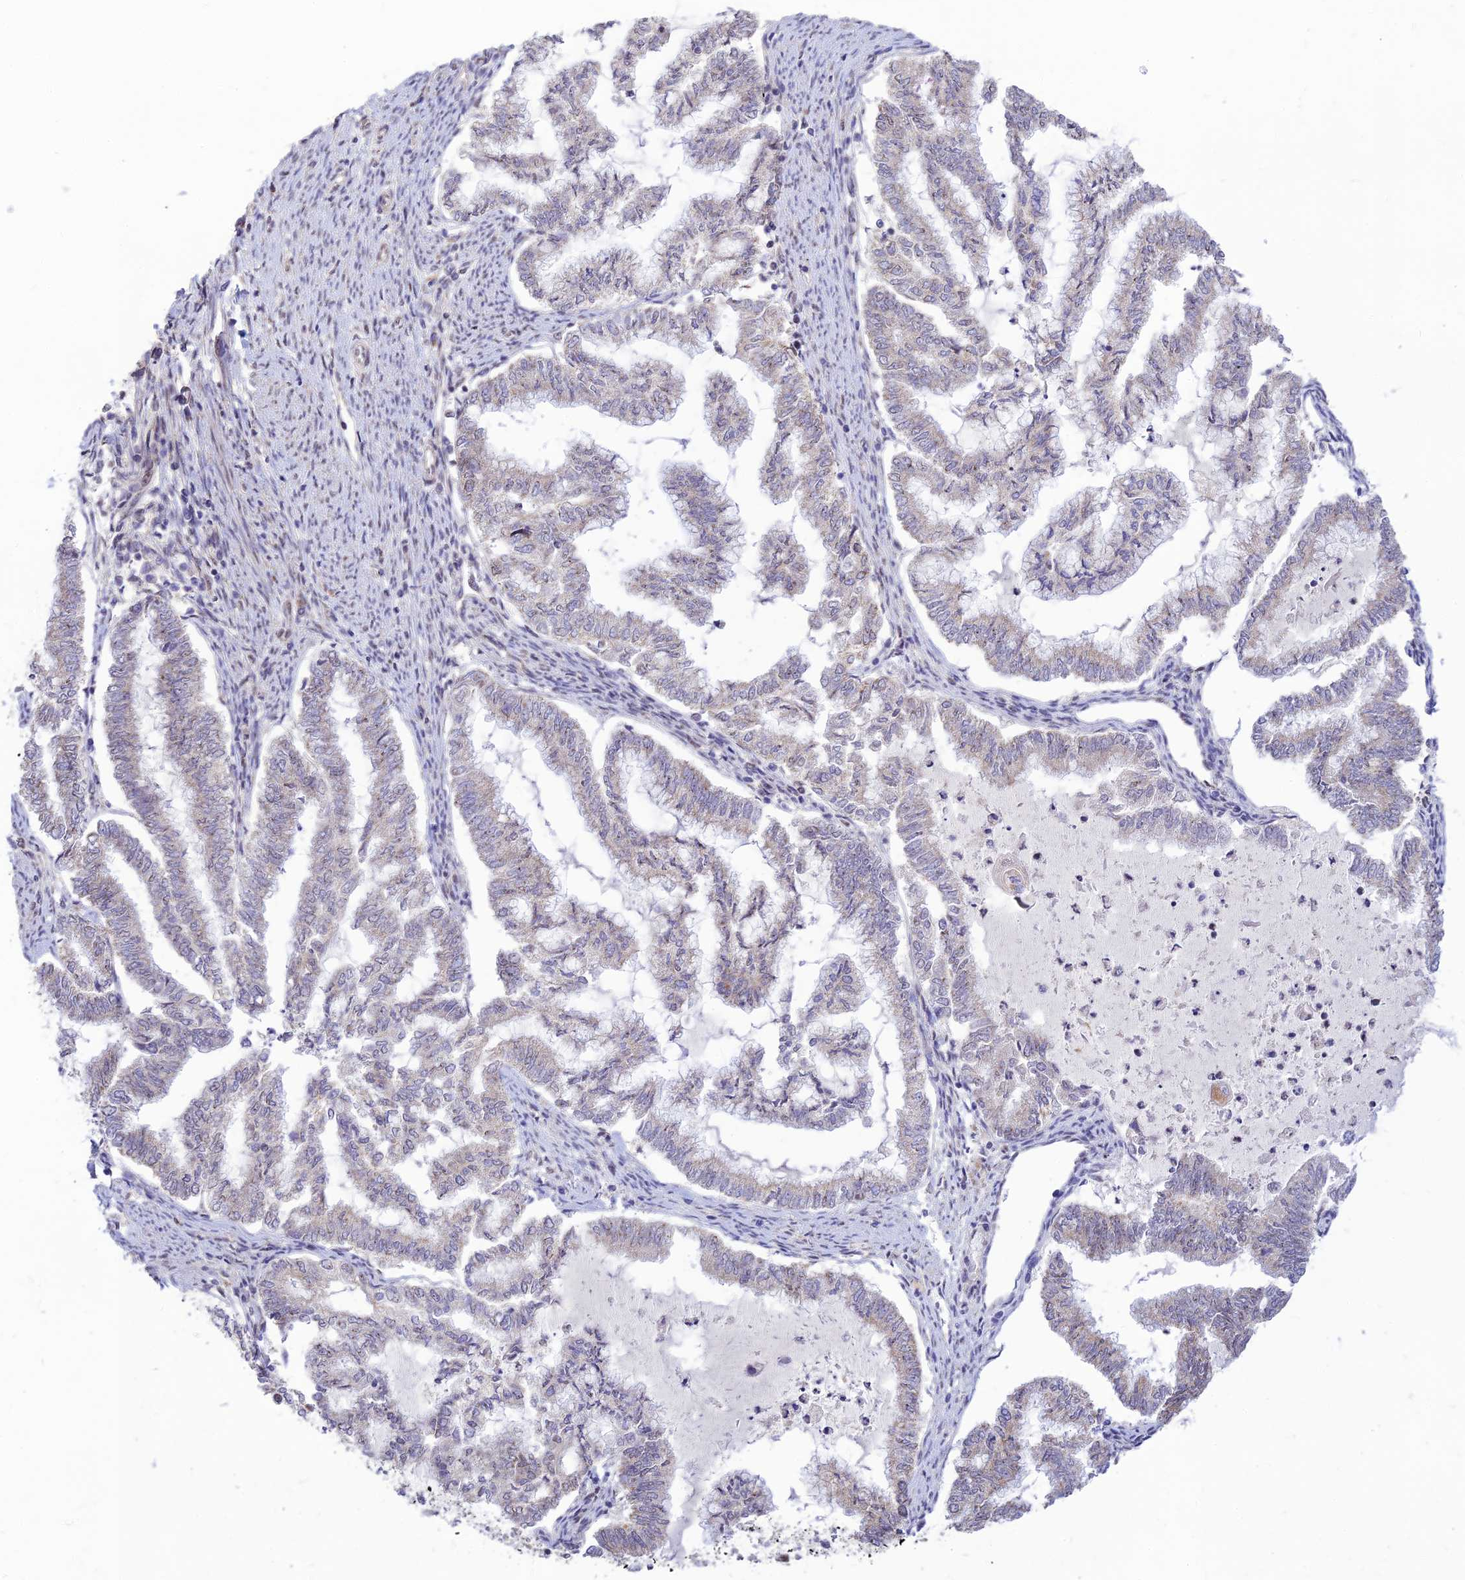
{"staining": {"intensity": "negative", "quantity": "none", "location": "none"}, "tissue": "endometrial cancer", "cell_type": "Tumor cells", "image_type": "cancer", "snomed": [{"axis": "morphology", "description": "Adenocarcinoma, NOS"}, {"axis": "topography", "description": "Endometrium"}], "caption": "Immunohistochemistry image of neoplastic tissue: endometrial cancer stained with DAB (3,3'-diaminobenzidine) demonstrates no significant protein positivity in tumor cells.", "gene": "MICOS13", "patient": {"sex": "female", "age": 79}}